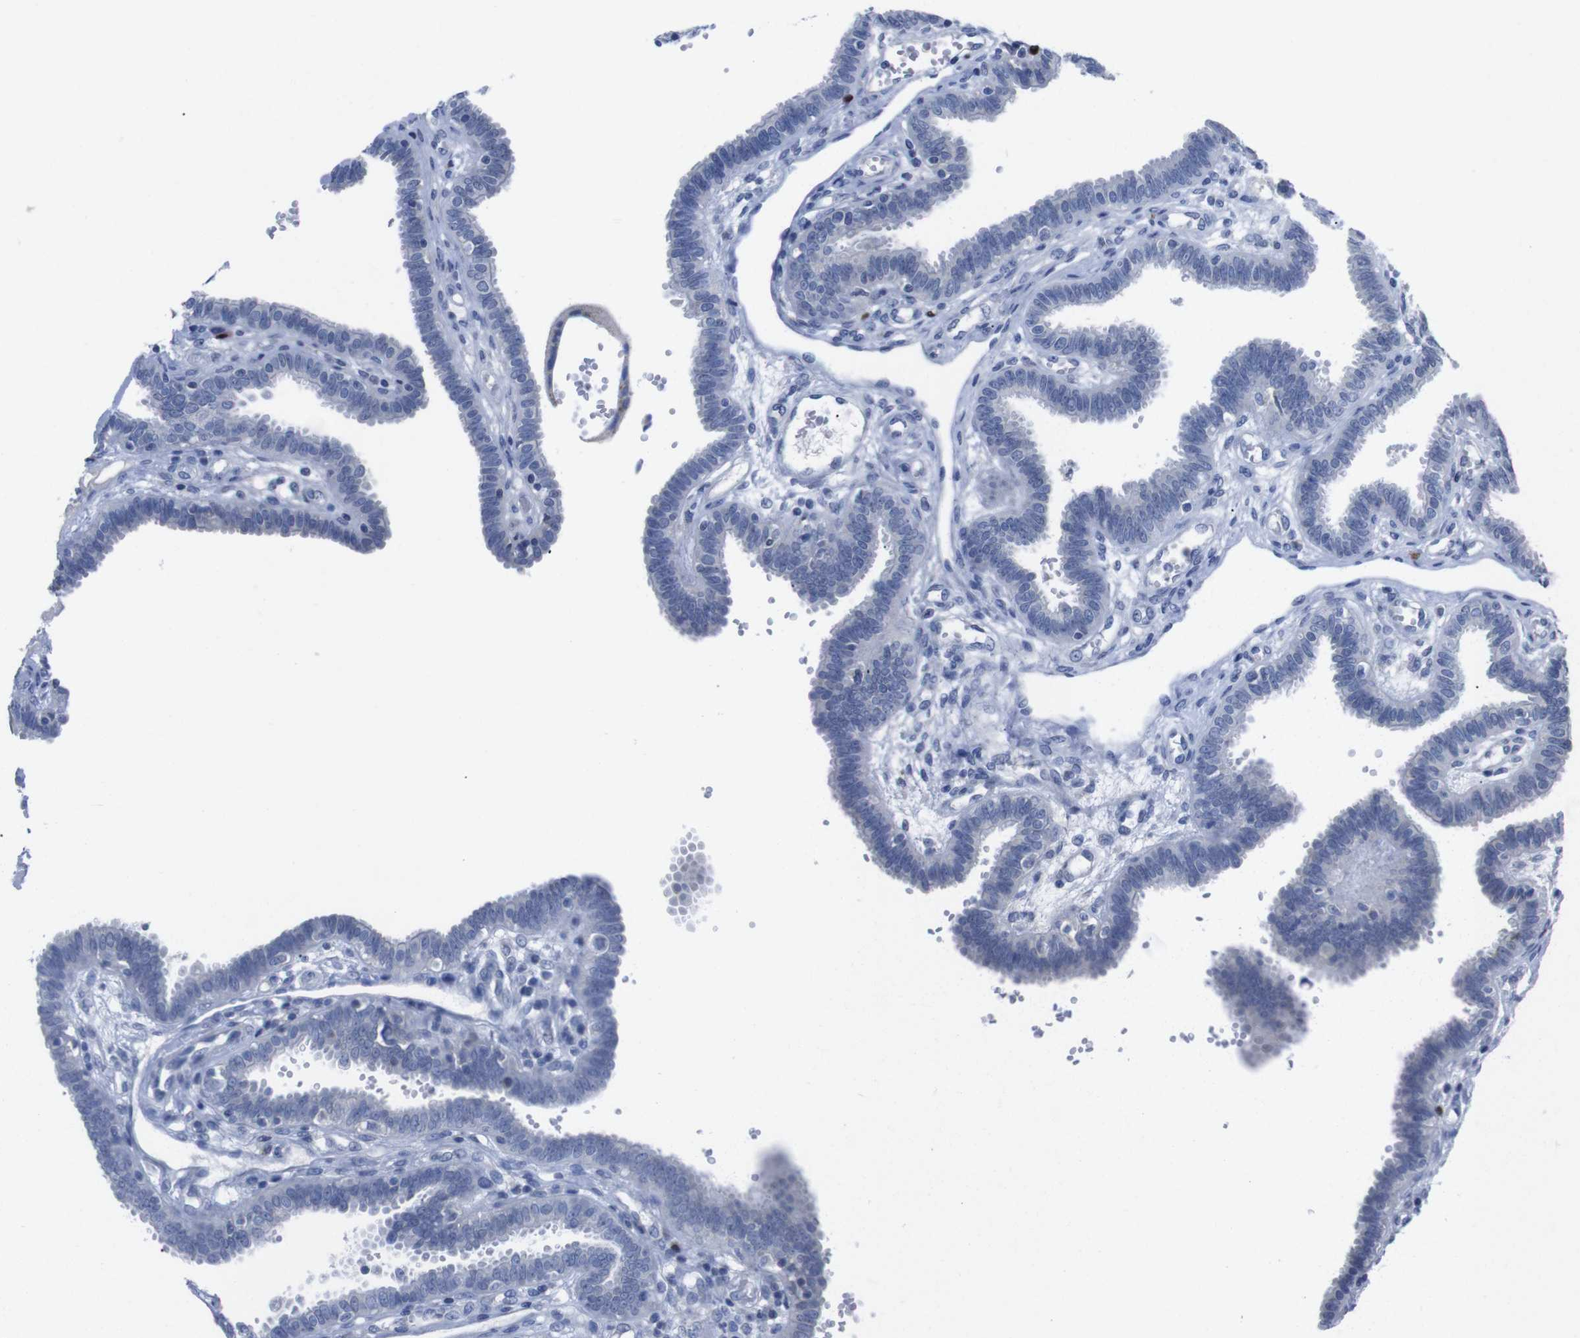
{"staining": {"intensity": "negative", "quantity": "none", "location": "none"}, "tissue": "fallopian tube", "cell_type": "Glandular cells", "image_type": "normal", "snomed": [{"axis": "morphology", "description": "Normal tissue, NOS"}, {"axis": "topography", "description": "Fallopian tube"}], "caption": "IHC micrograph of normal fallopian tube: fallopian tube stained with DAB (3,3'-diaminobenzidine) demonstrates no significant protein expression in glandular cells. Brightfield microscopy of immunohistochemistry (IHC) stained with DAB (brown) and hematoxylin (blue), captured at high magnification.", "gene": "IRF4", "patient": {"sex": "female", "age": 32}}